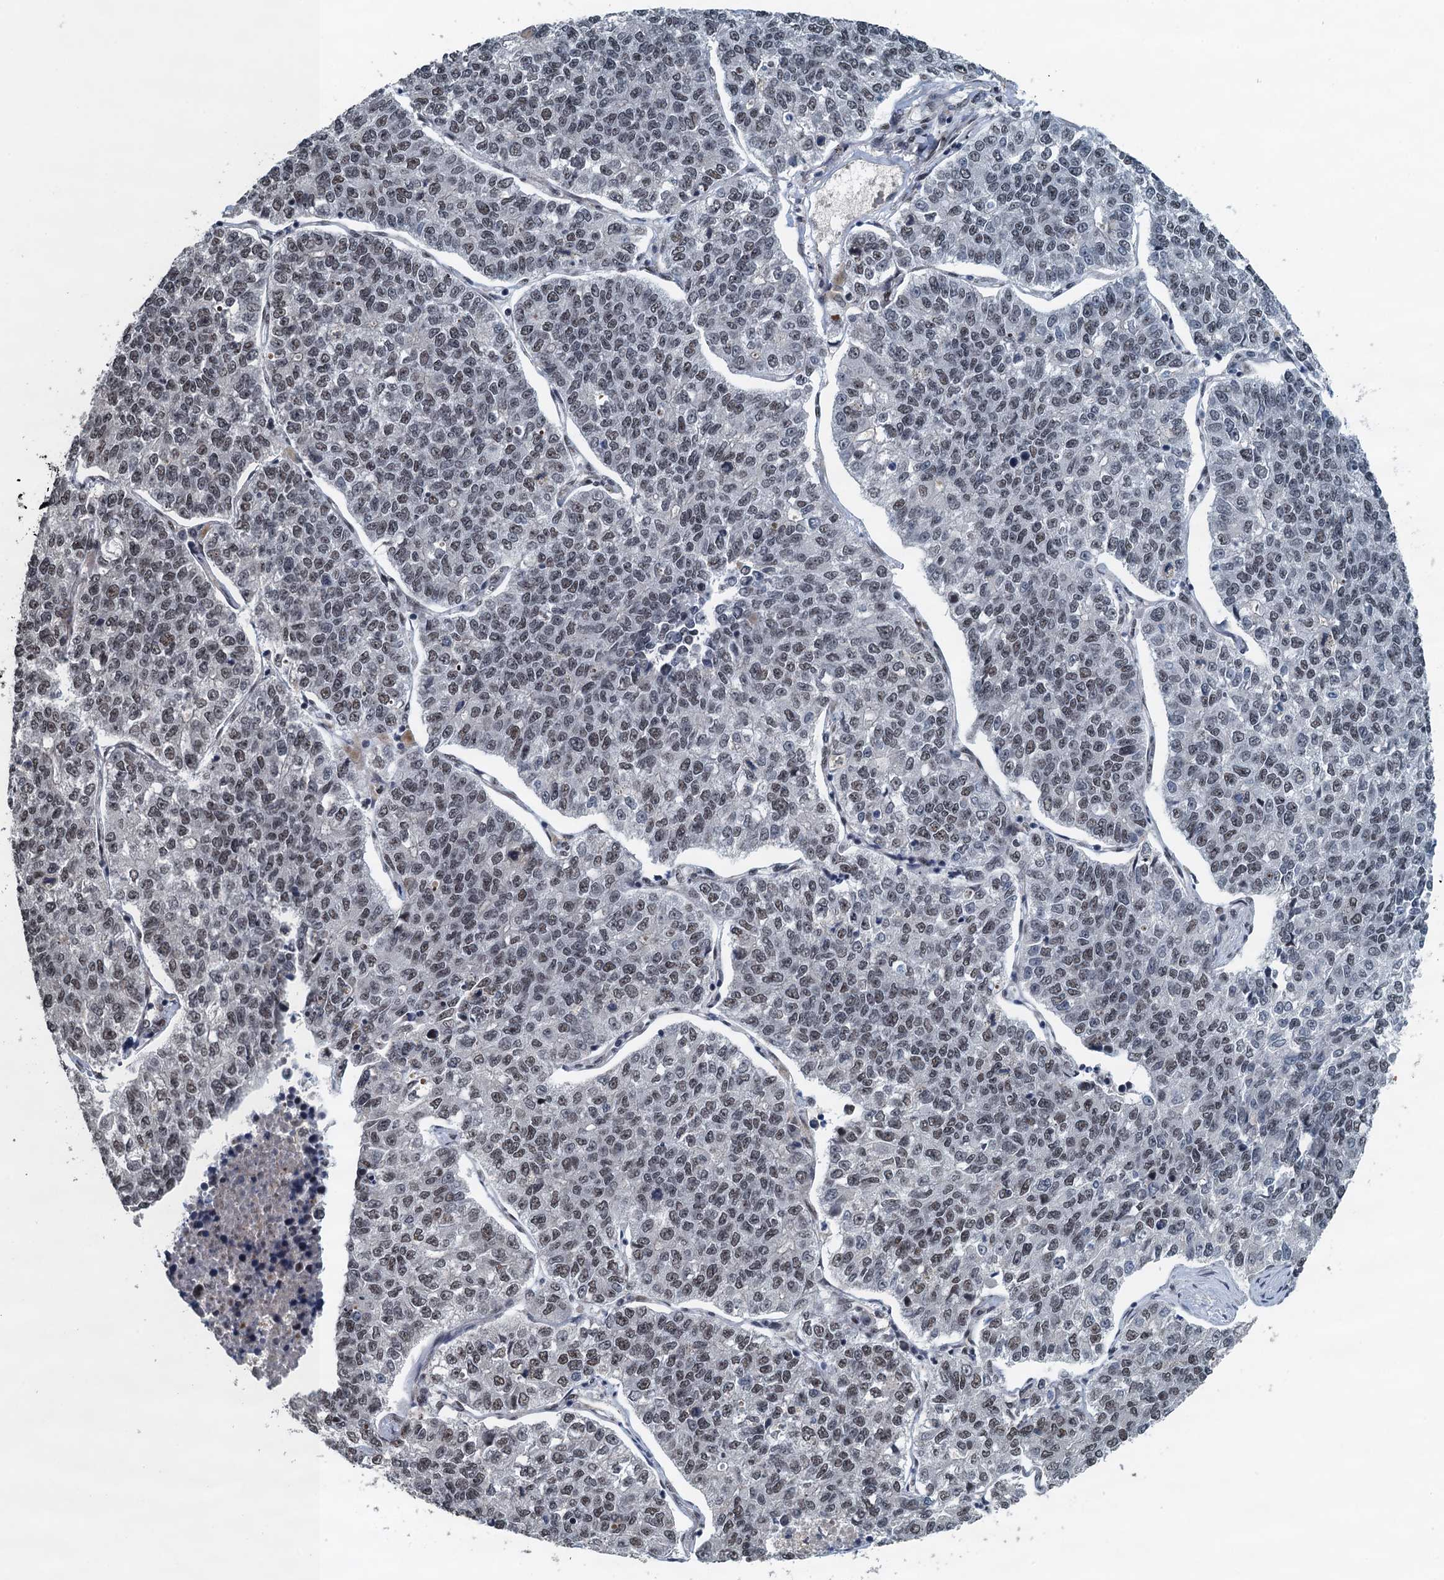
{"staining": {"intensity": "weak", "quantity": ">75%", "location": "nuclear"}, "tissue": "lung cancer", "cell_type": "Tumor cells", "image_type": "cancer", "snomed": [{"axis": "morphology", "description": "Adenocarcinoma, NOS"}, {"axis": "topography", "description": "Lung"}], "caption": "Adenocarcinoma (lung) tissue reveals weak nuclear expression in about >75% of tumor cells The staining is performed using DAB brown chromogen to label protein expression. The nuclei are counter-stained blue using hematoxylin.", "gene": "MTA3", "patient": {"sex": "male", "age": 49}}